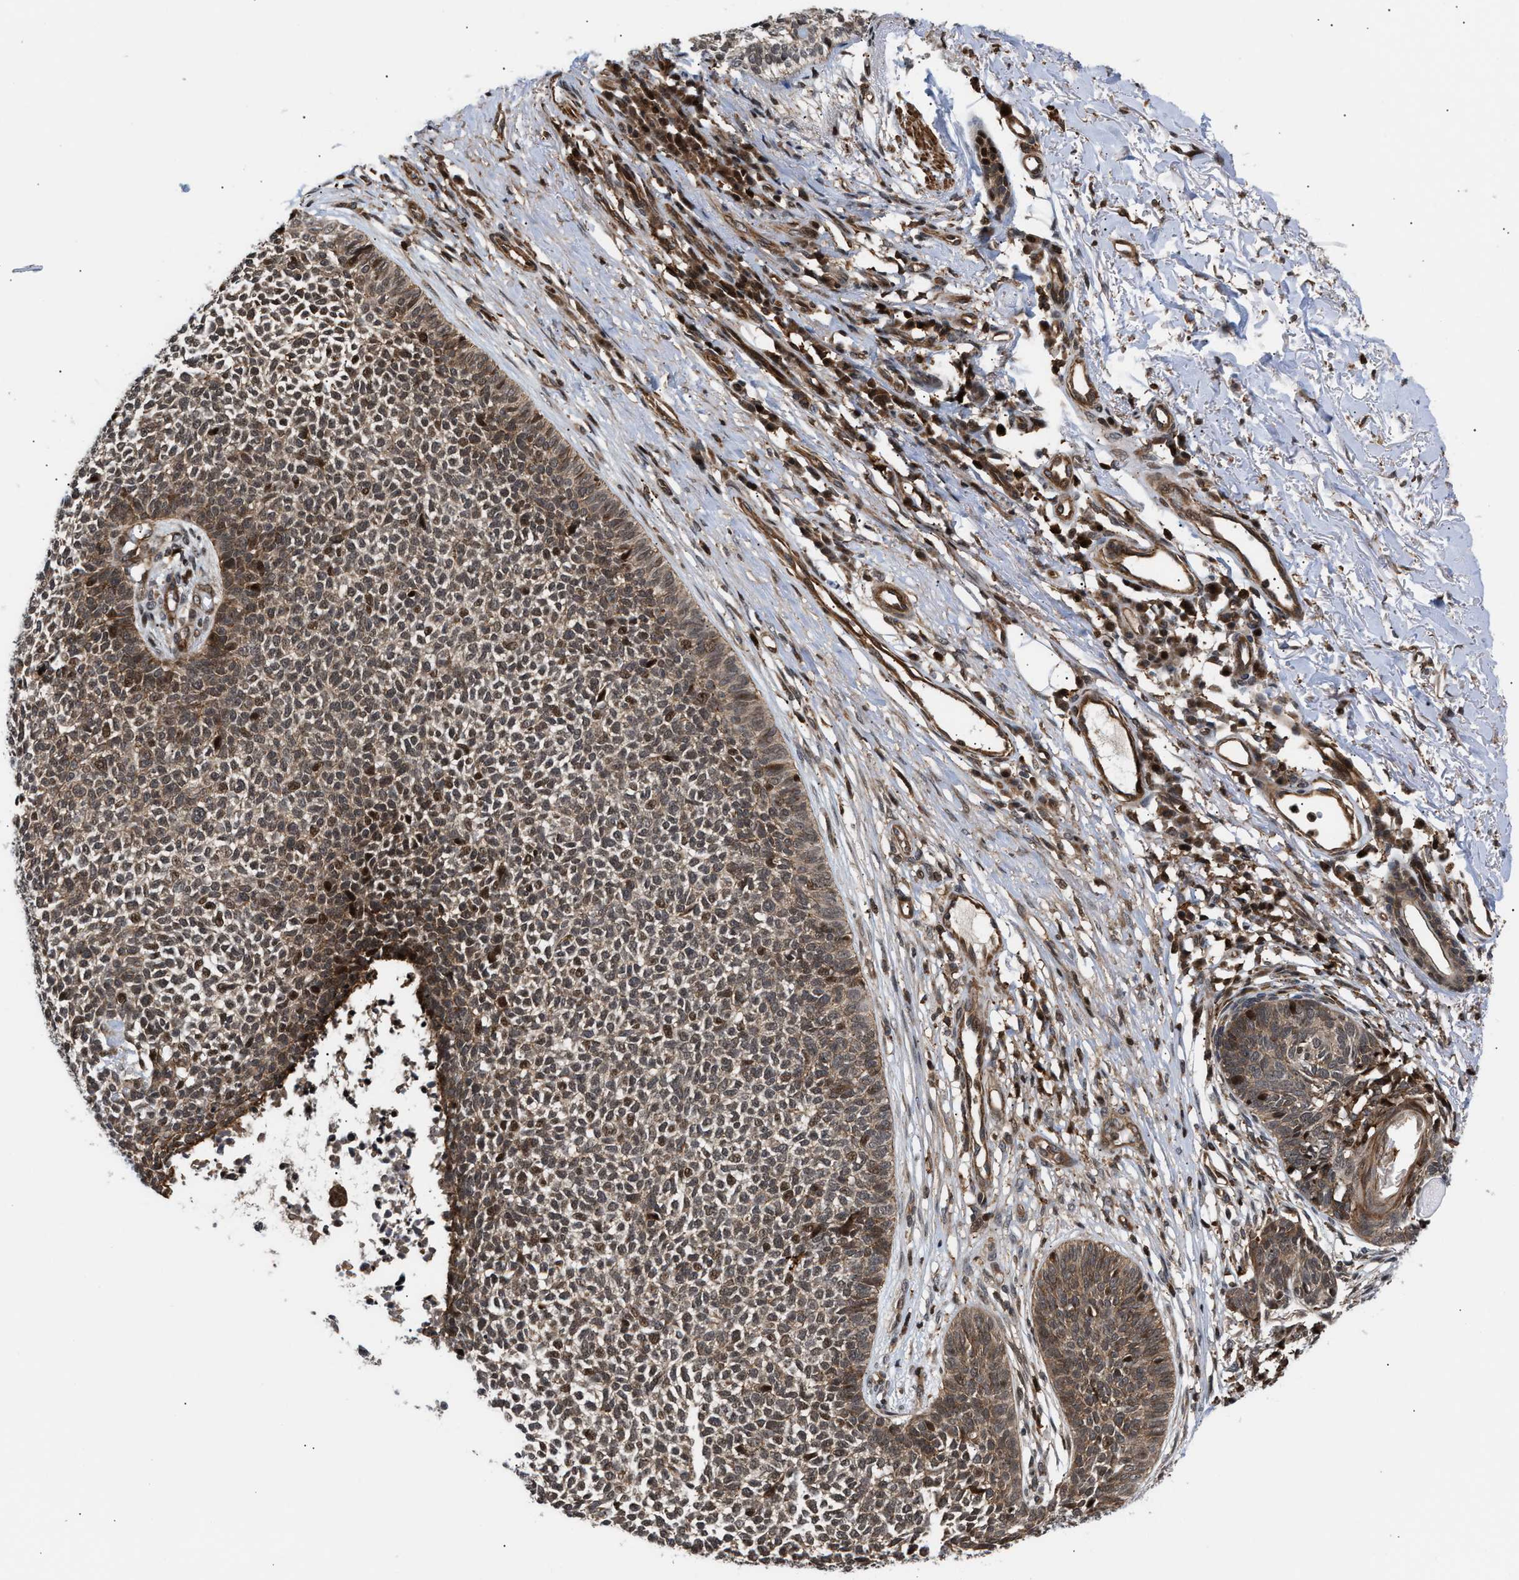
{"staining": {"intensity": "moderate", "quantity": ">75%", "location": "cytoplasmic/membranous,nuclear"}, "tissue": "skin cancer", "cell_type": "Tumor cells", "image_type": "cancer", "snomed": [{"axis": "morphology", "description": "Basal cell carcinoma"}, {"axis": "topography", "description": "Skin"}], "caption": "A photomicrograph of basal cell carcinoma (skin) stained for a protein shows moderate cytoplasmic/membranous and nuclear brown staining in tumor cells.", "gene": "STAU2", "patient": {"sex": "female", "age": 84}}